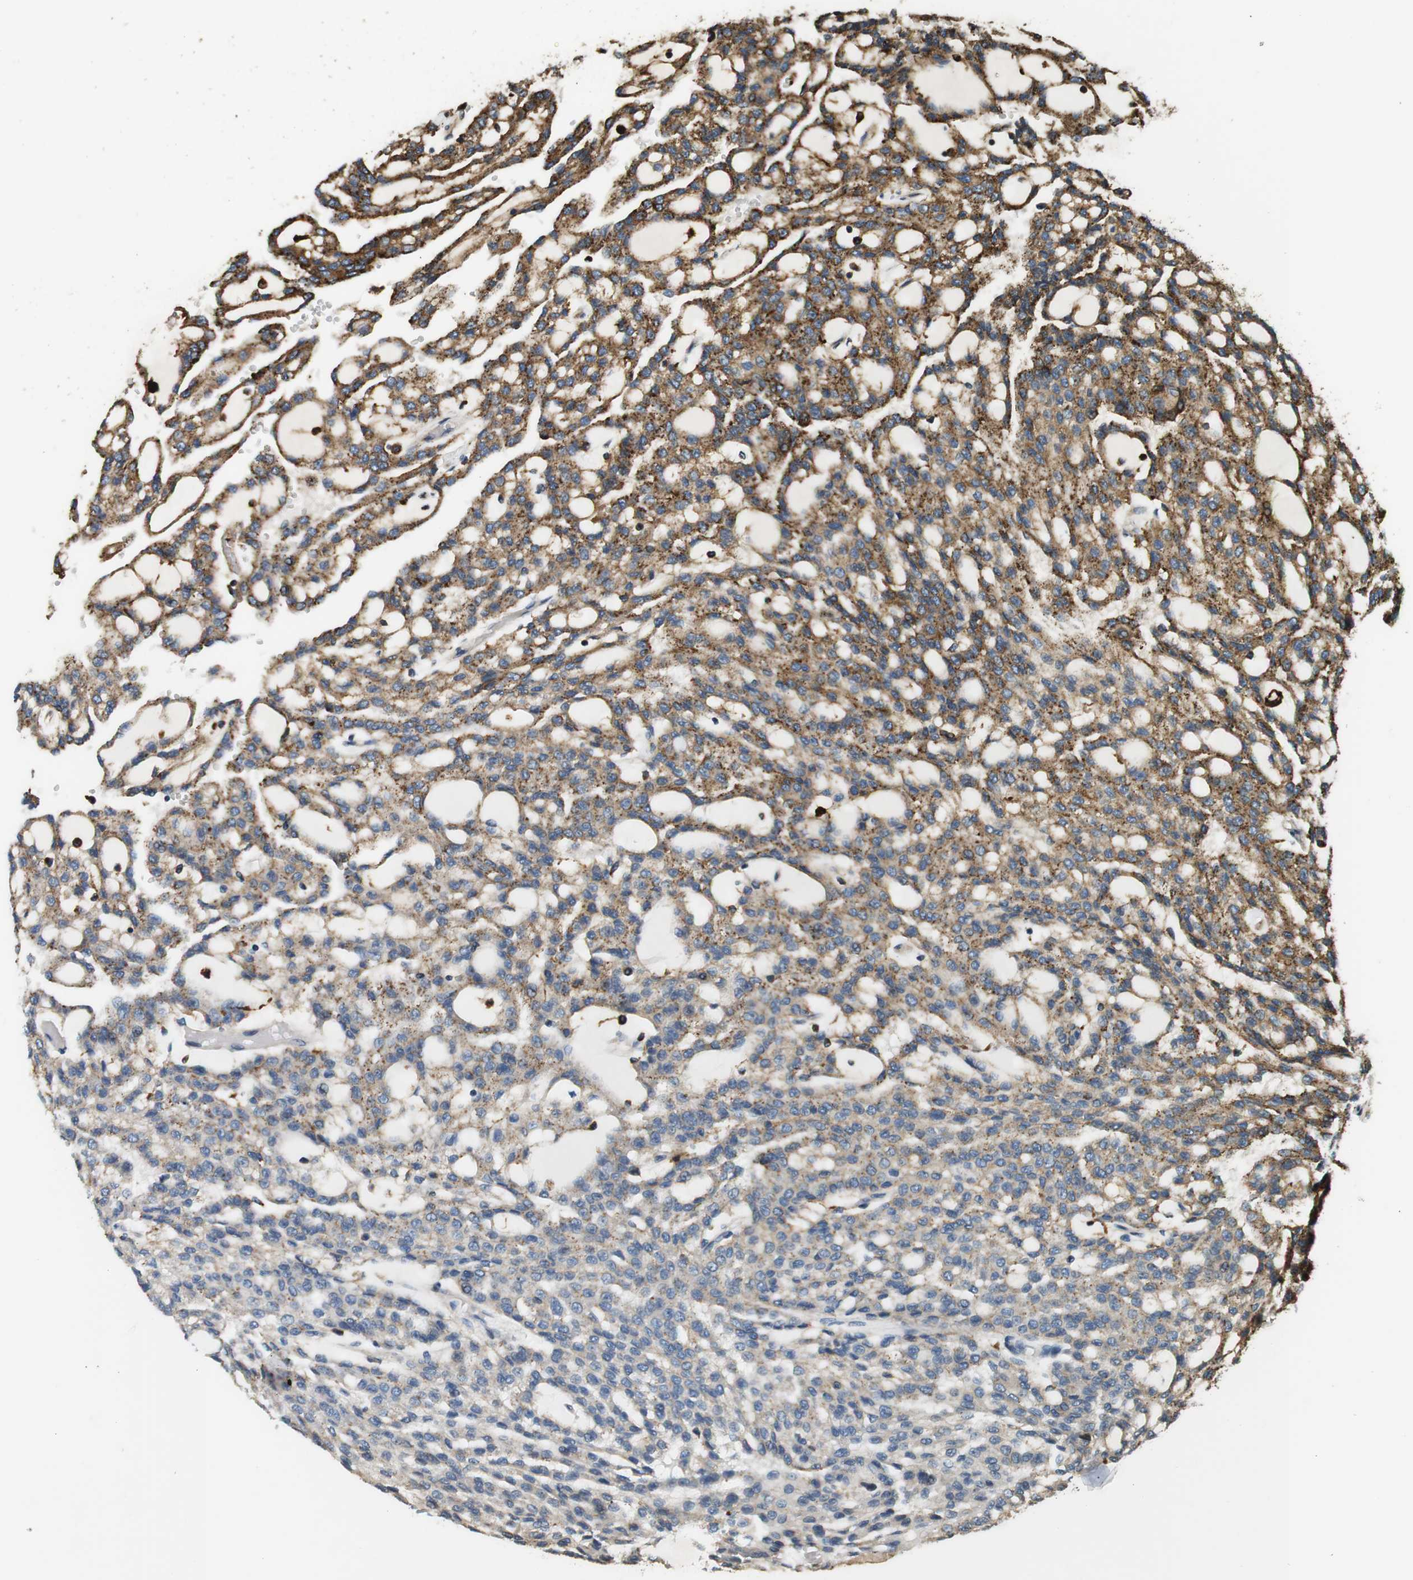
{"staining": {"intensity": "moderate", "quantity": "25%-75%", "location": "cytoplasmic/membranous"}, "tissue": "renal cancer", "cell_type": "Tumor cells", "image_type": "cancer", "snomed": [{"axis": "morphology", "description": "Adenocarcinoma, NOS"}, {"axis": "topography", "description": "Kidney"}], "caption": "Tumor cells display medium levels of moderate cytoplasmic/membranous staining in about 25%-75% of cells in human renal cancer (adenocarcinoma).", "gene": "TXNRD1", "patient": {"sex": "male", "age": 63}}